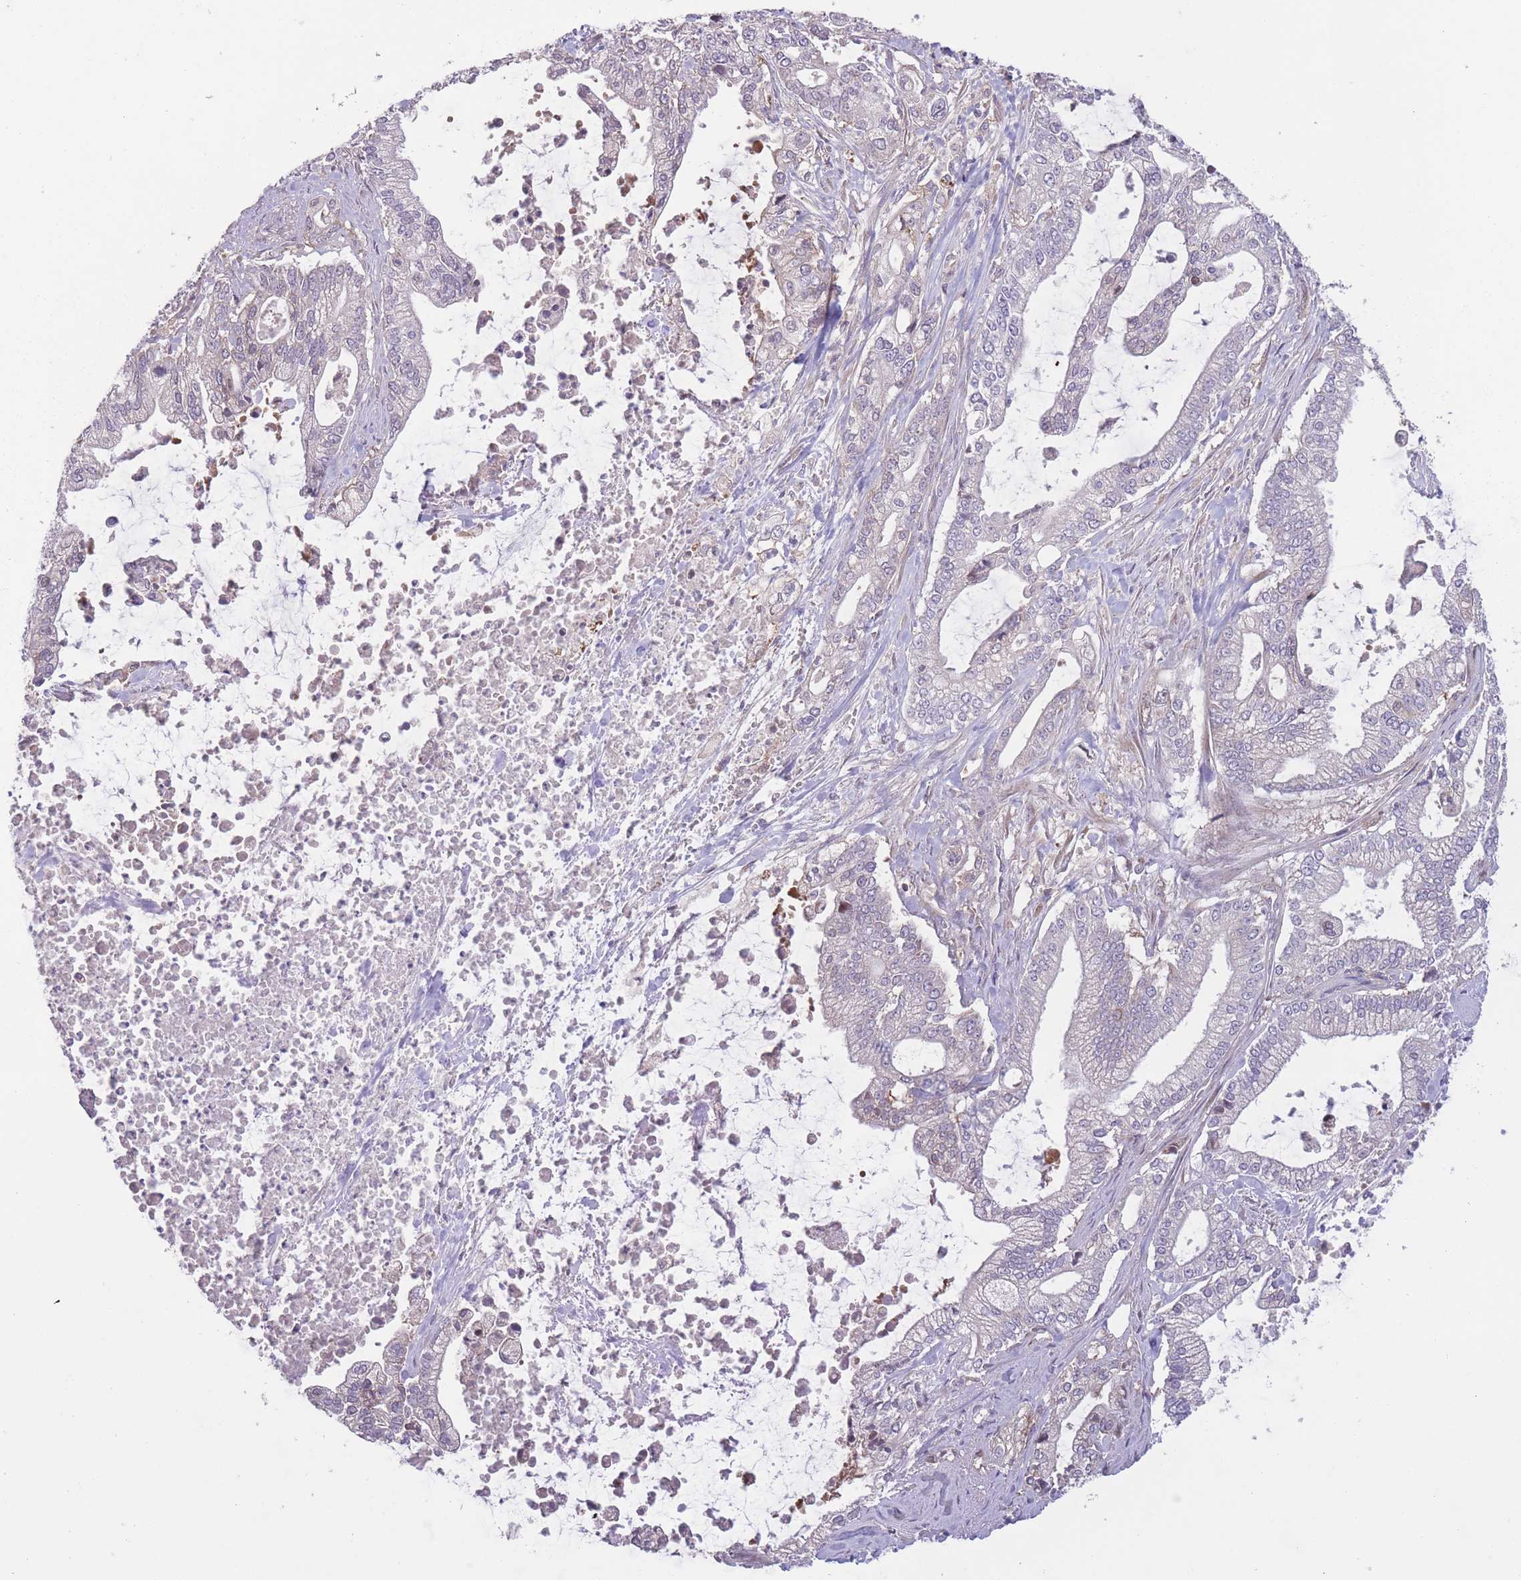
{"staining": {"intensity": "negative", "quantity": "none", "location": "none"}, "tissue": "pancreatic cancer", "cell_type": "Tumor cells", "image_type": "cancer", "snomed": [{"axis": "morphology", "description": "Adenocarcinoma, NOS"}, {"axis": "topography", "description": "Pancreas"}], "caption": "There is no significant positivity in tumor cells of adenocarcinoma (pancreatic).", "gene": "ITPKC", "patient": {"sex": "male", "age": 69}}